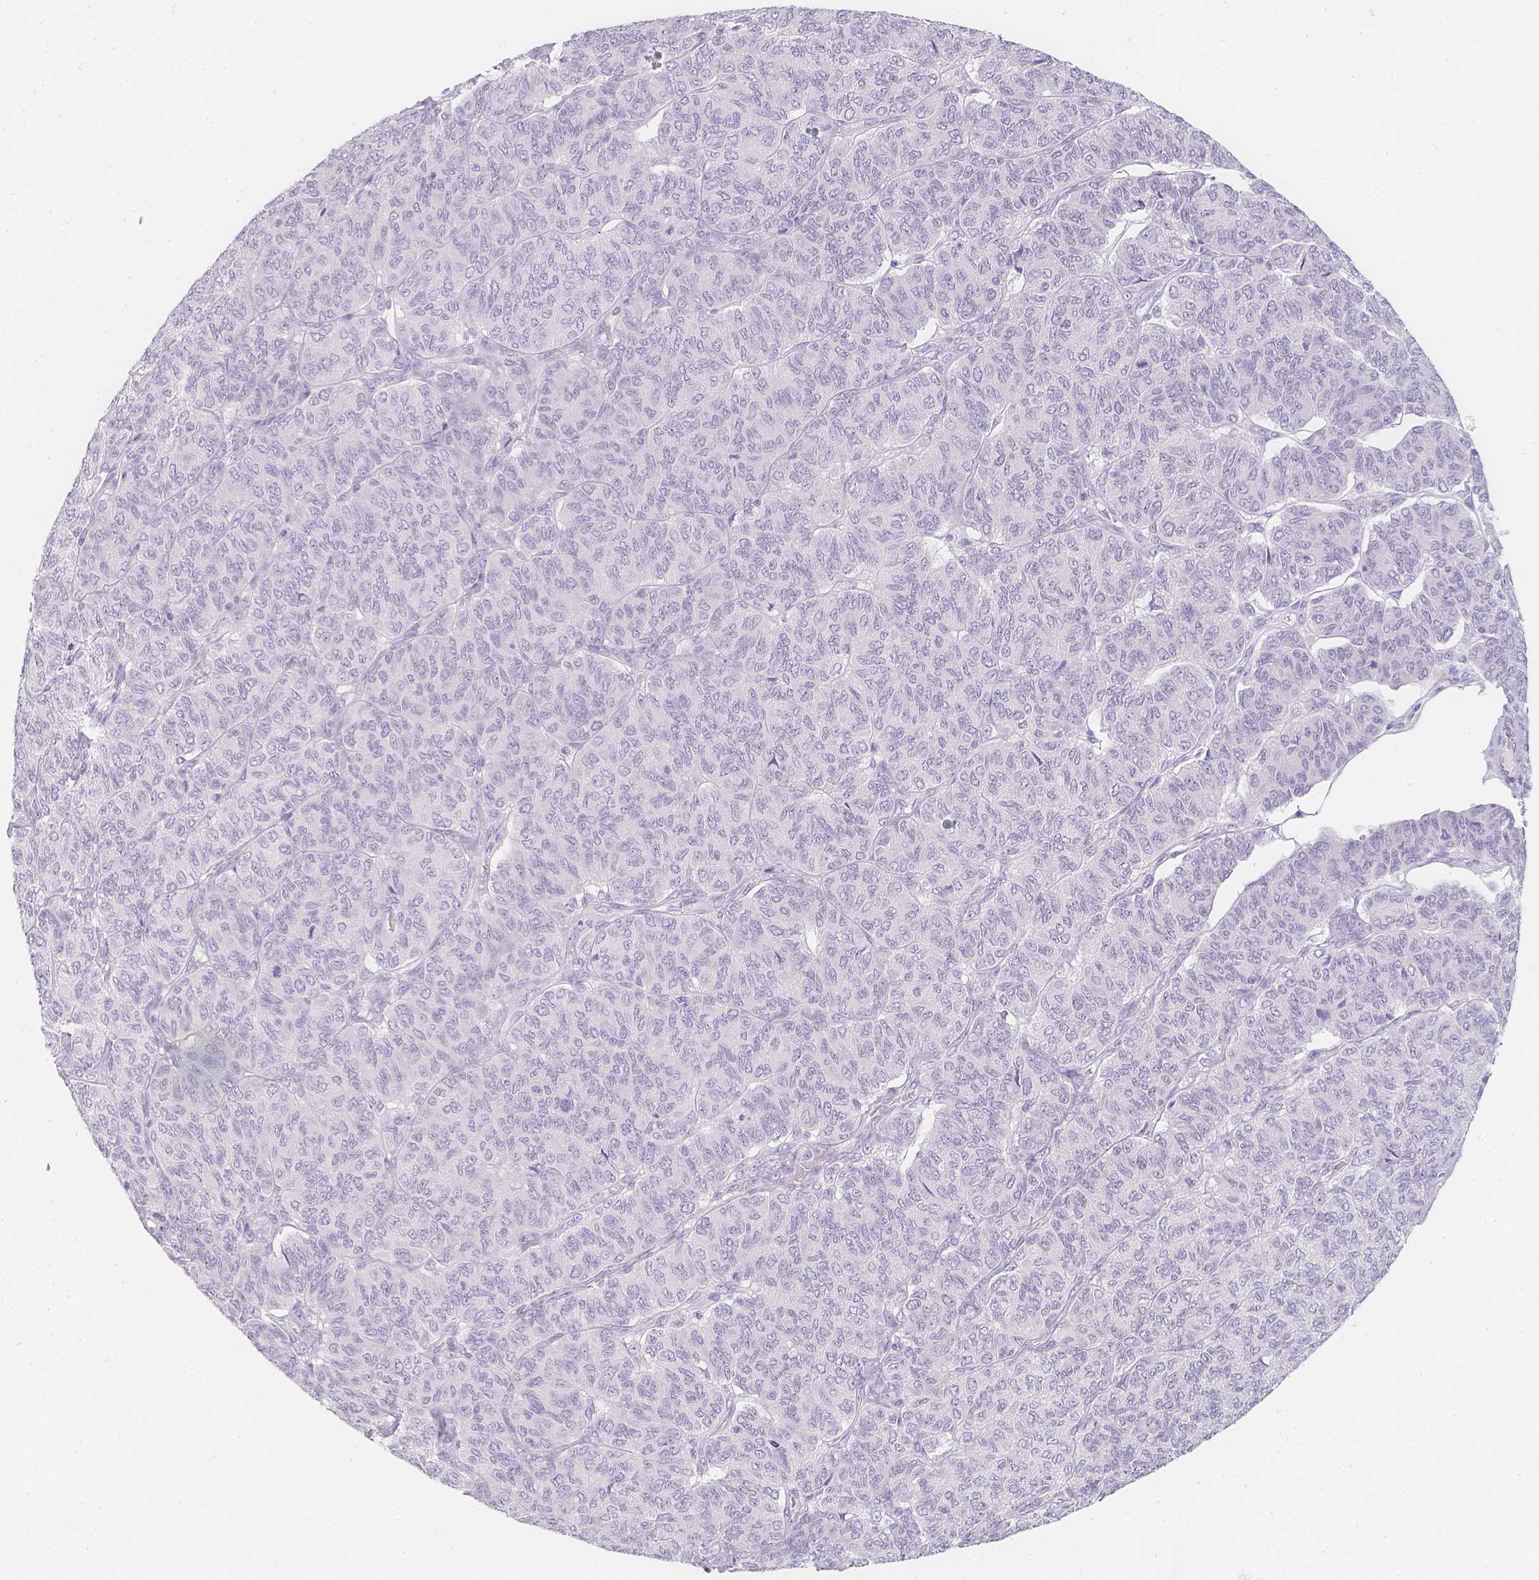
{"staining": {"intensity": "negative", "quantity": "none", "location": "none"}, "tissue": "ovarian cancer", "cell_type": "Tumor cells", "image_type": "cancer", "snomed": [{"axis": "morphology", "description": "Carcinoma, endometroid"}, {"axis": "topography", "description": "Ovary"}], "caption": "Immunohistochemistry (IHC) histopathology image of neoplastic tissue: human endometroid carcinoma (ovarian) stained with DAB demonstrates no significant protein expression in tumor cells.", "gene": "SLC18A1", "patient": {"sex": "female", "age": 80}}